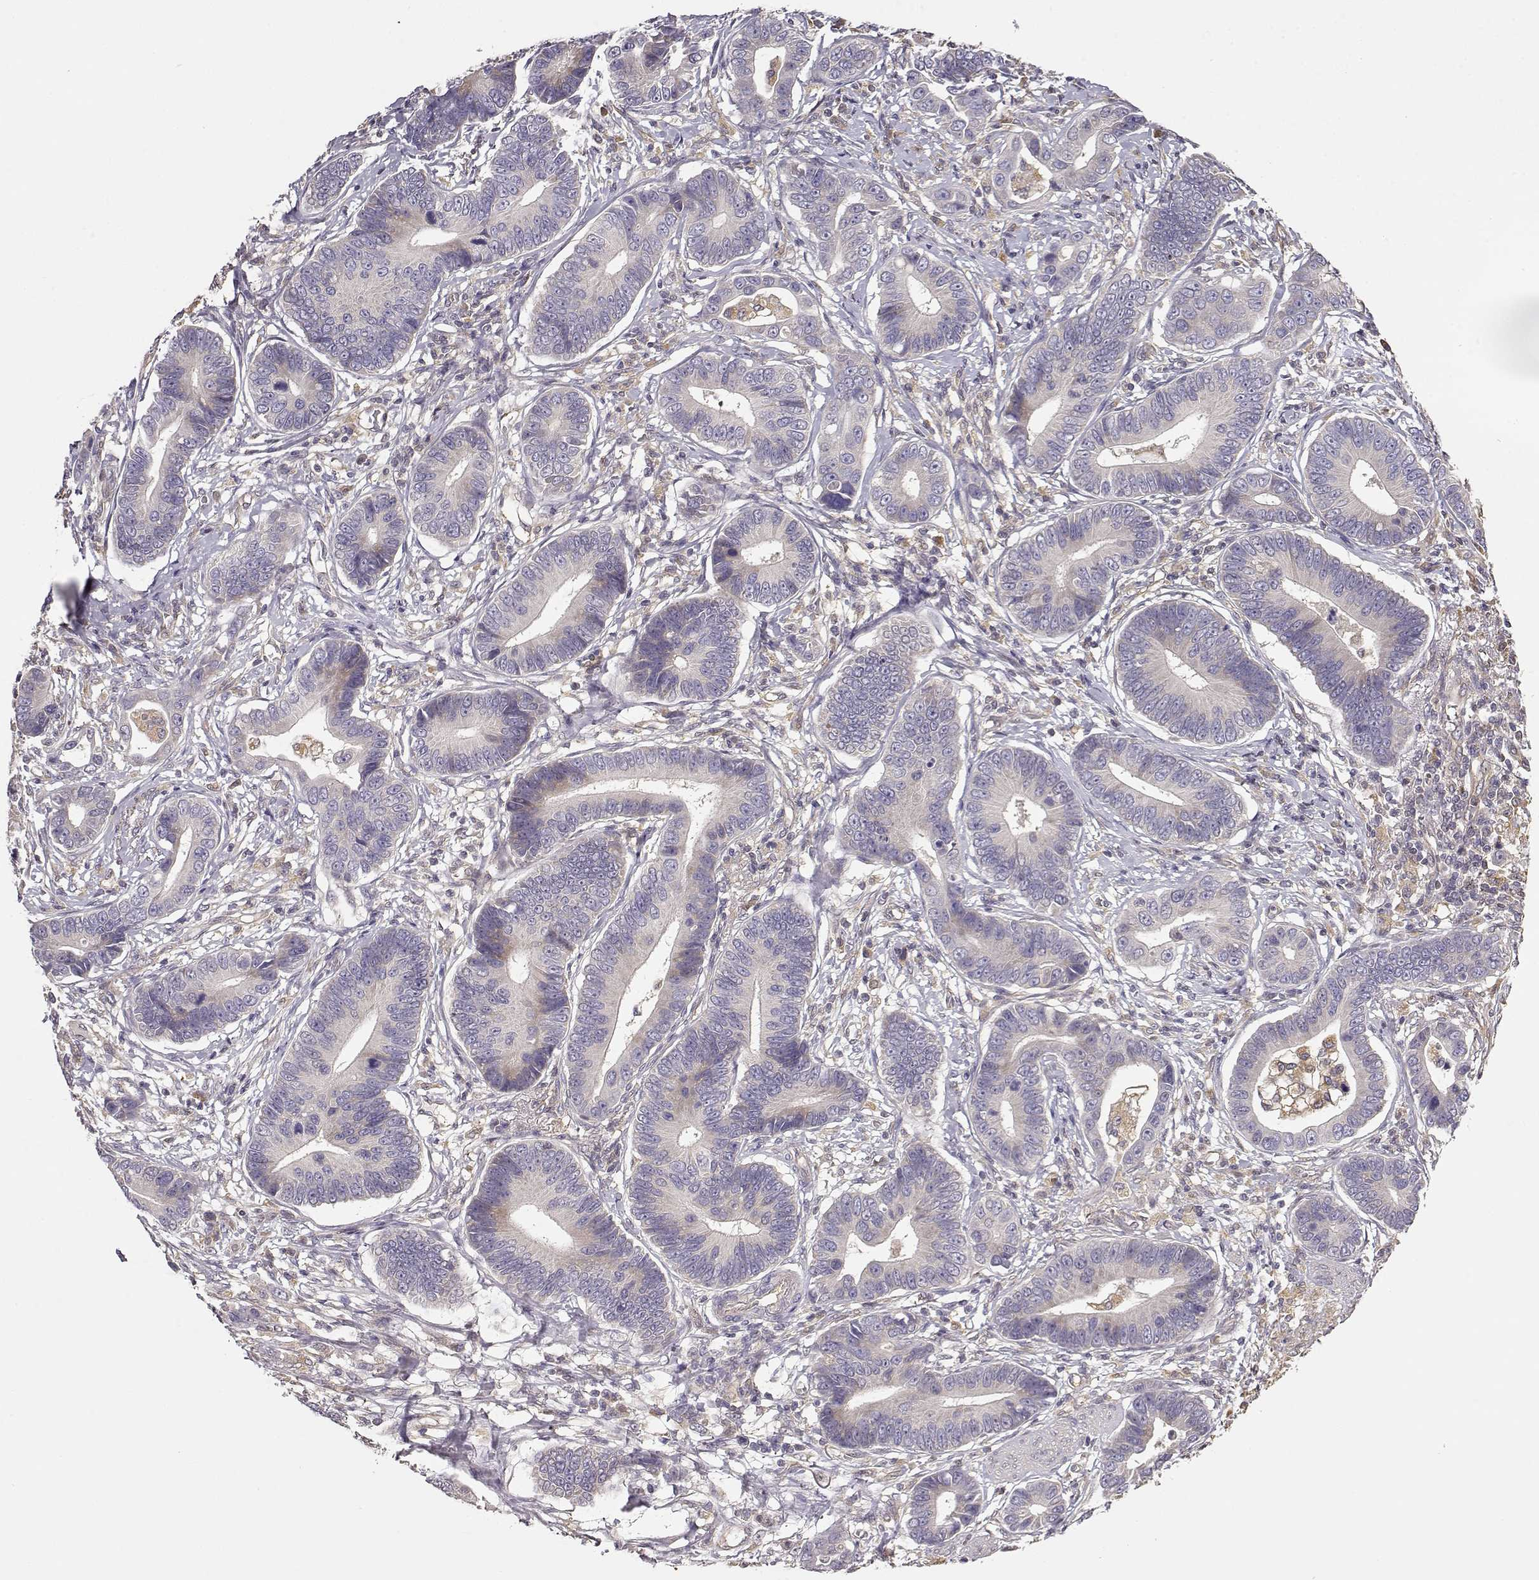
{"staining": {"intensity": "negative", "quantity": "none", "location": "none"}, "tissue": "stomach cancer", "cell_type": "Tumor cells", "image_type": "cancer", "snomed": [{"axis": "morphology", "description": "Adenocarcinoma, NOS"}, {"axis": "topography", "description": "Stomach"}], "caption": "A micrograph of adenocarcinoma (stomach) stained for a protein shows no brown staining in tumor cells.", "gene": "CRIM1", "patient": {"sex": "male", "age": 84}}